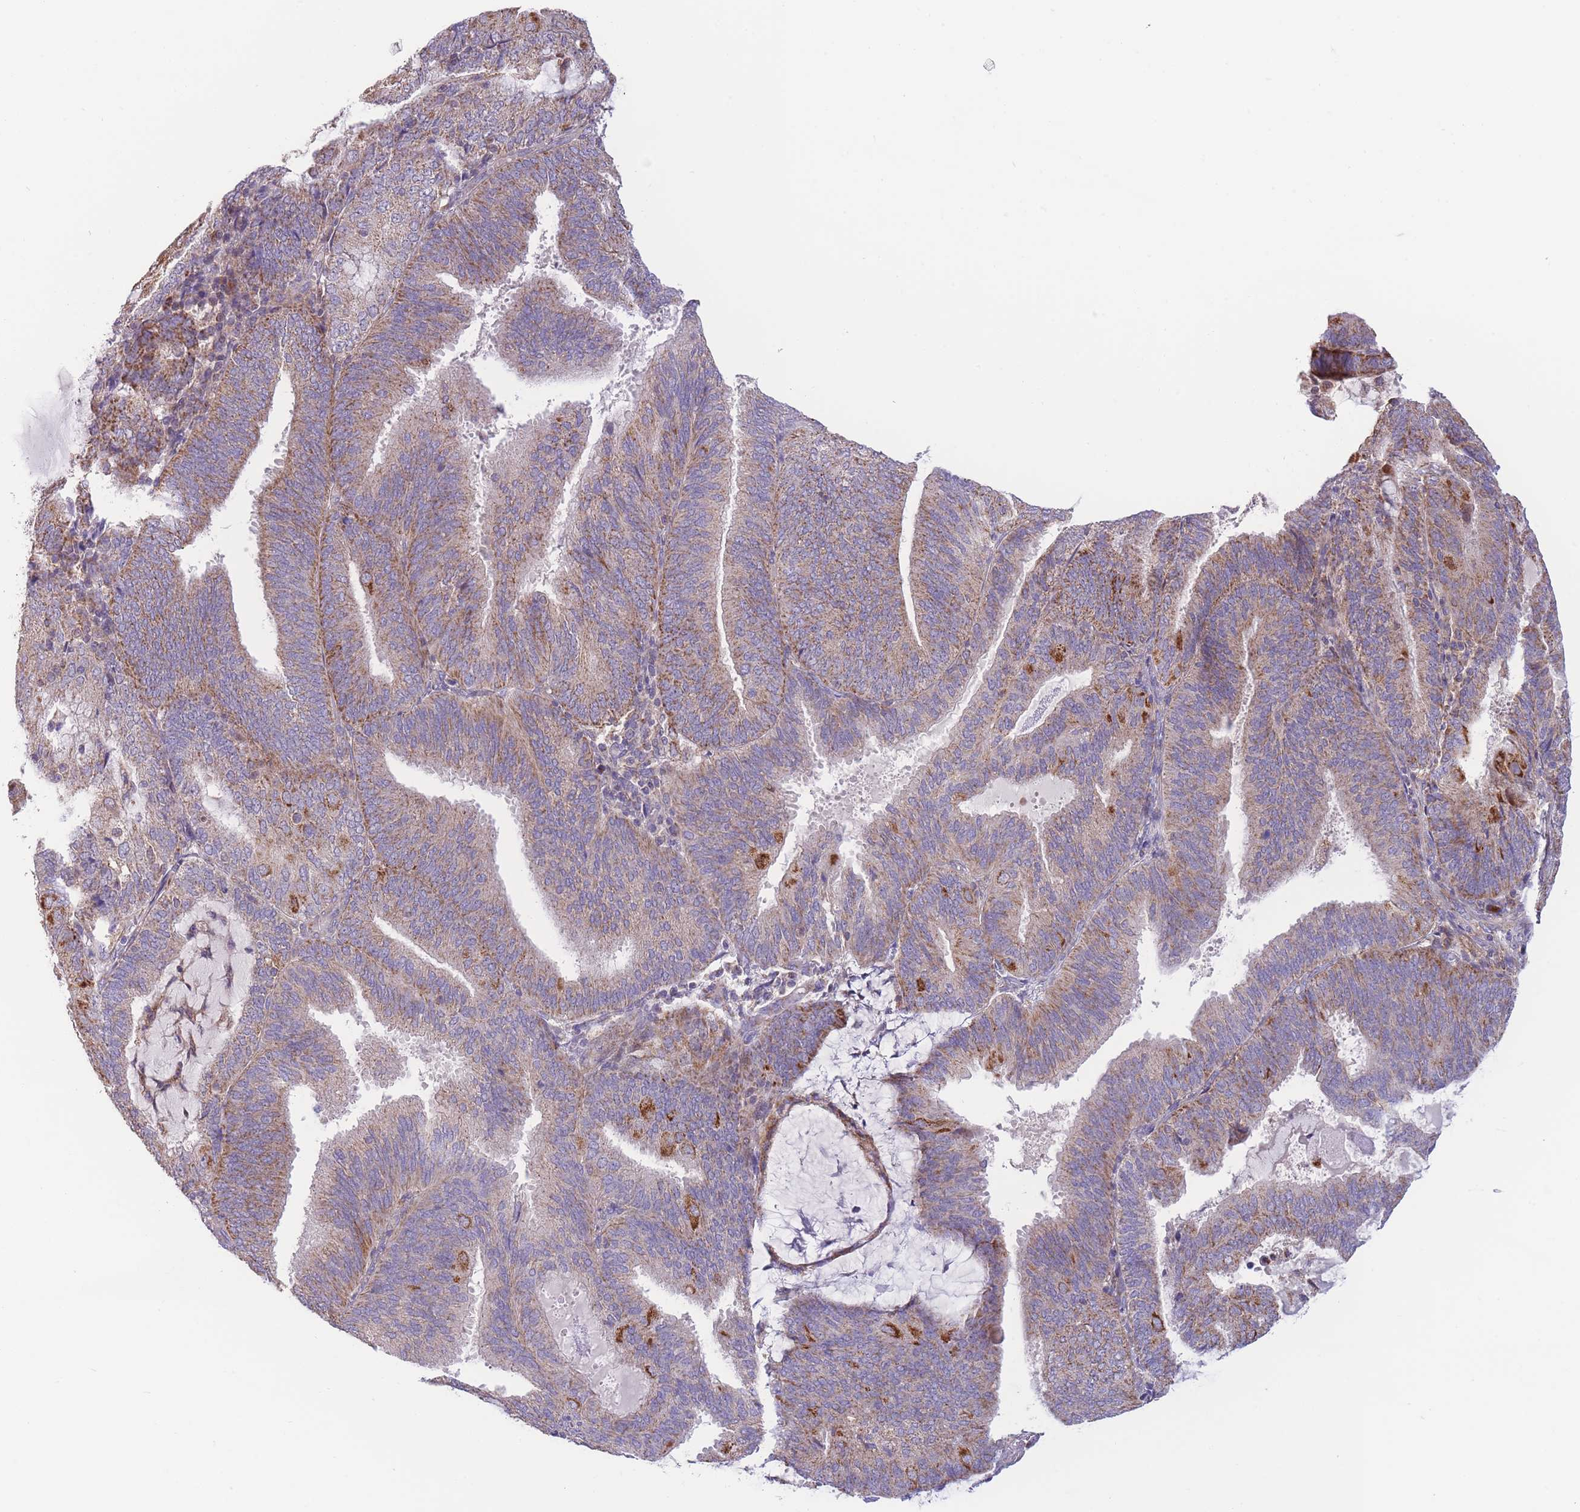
{"staining": {"intensity": "moderate", "quantity": "25%-75%", "location": "cytoplasmic/membranous"}, "tissue": "endometrial cancer", "cell_type": "Tumor cells", "image_type": "cancer", "snomed": [{"axis": "morphology", "description": "Adenocarcinoma, NOS"}, {"axis": "topography", "description": "Endometrium"}], "caption": "The histopathology image reveals a brown stain indicating the presence of a protein in the cytoplasmic/membranous of tumor cells in adenocarcinoma (endometrial). (Stains: DAB (3,3'-diaminobenzidine) in brown, nuclei in blue, Microscopy: brightfield microscopy at high magnification).", "gene": "SLC25A42", "patient": {"sex": "female", "age": 81}}